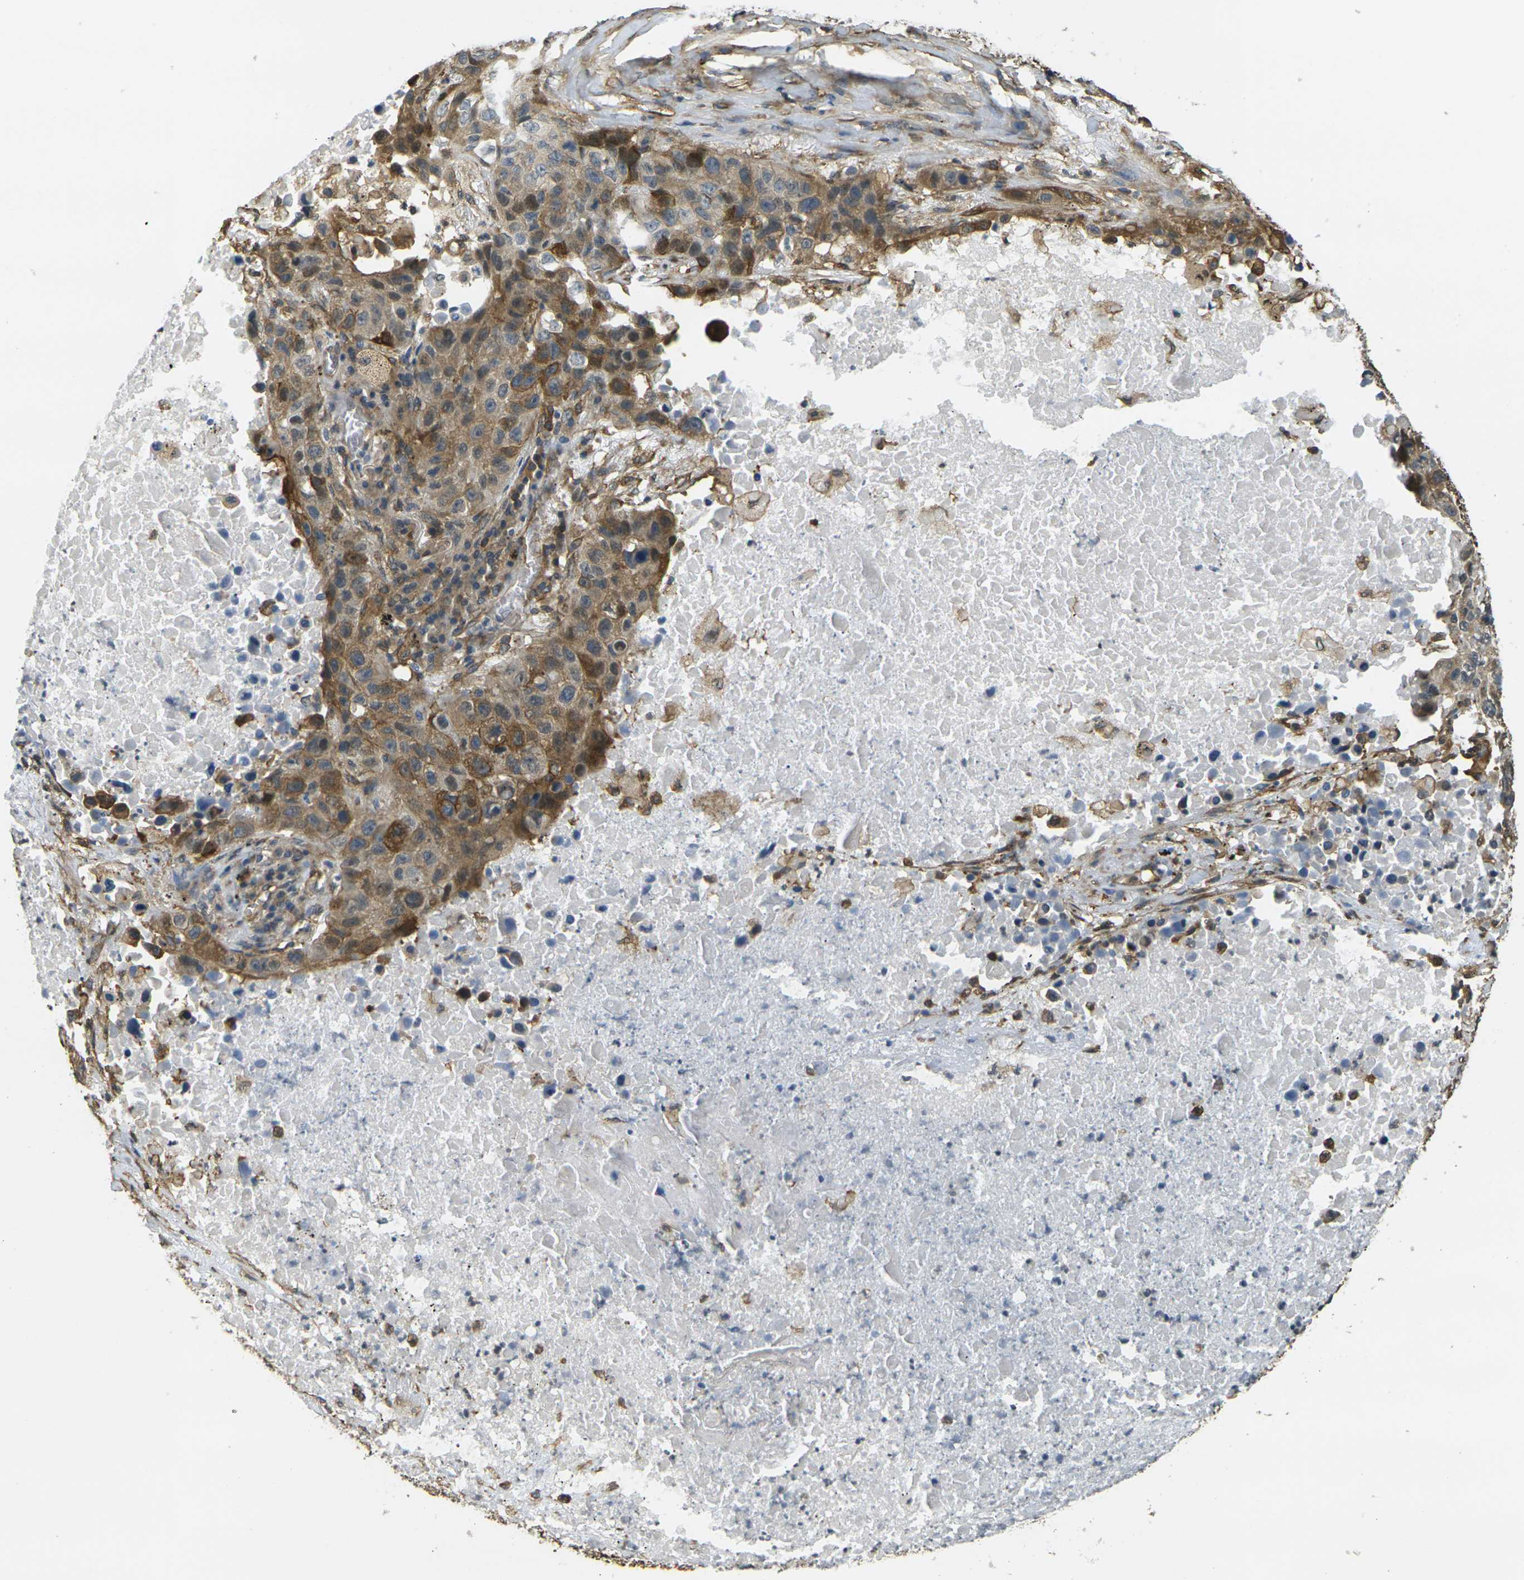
{"staining": {"intensity": "moderate", "quantity": ">75%", "location": "cytoplasmic/membranous"}, "tissue": "lung cancer", "cell_type": "Tumor cells", "image_type": "cancer", "snomed": [{"axis": "morphology", "description": "Squamous cell carcinoma, NOS"}, {"axis": "topography", "description": "Lung"}], "caption": "Protein staining of lung cancer tissue demonstrates moderate cytoplasmic/membranous expression in approximately >75% of tumor cells. The staining was performed using DAB (3,3'-diaminobenzidine) to visualize the protein expression in brown, while the nuclei were stained in blue with hematoxylin (Magnification: 20x).", "gene": "CAST", "patient": {"sex": "male", "age": 57}}